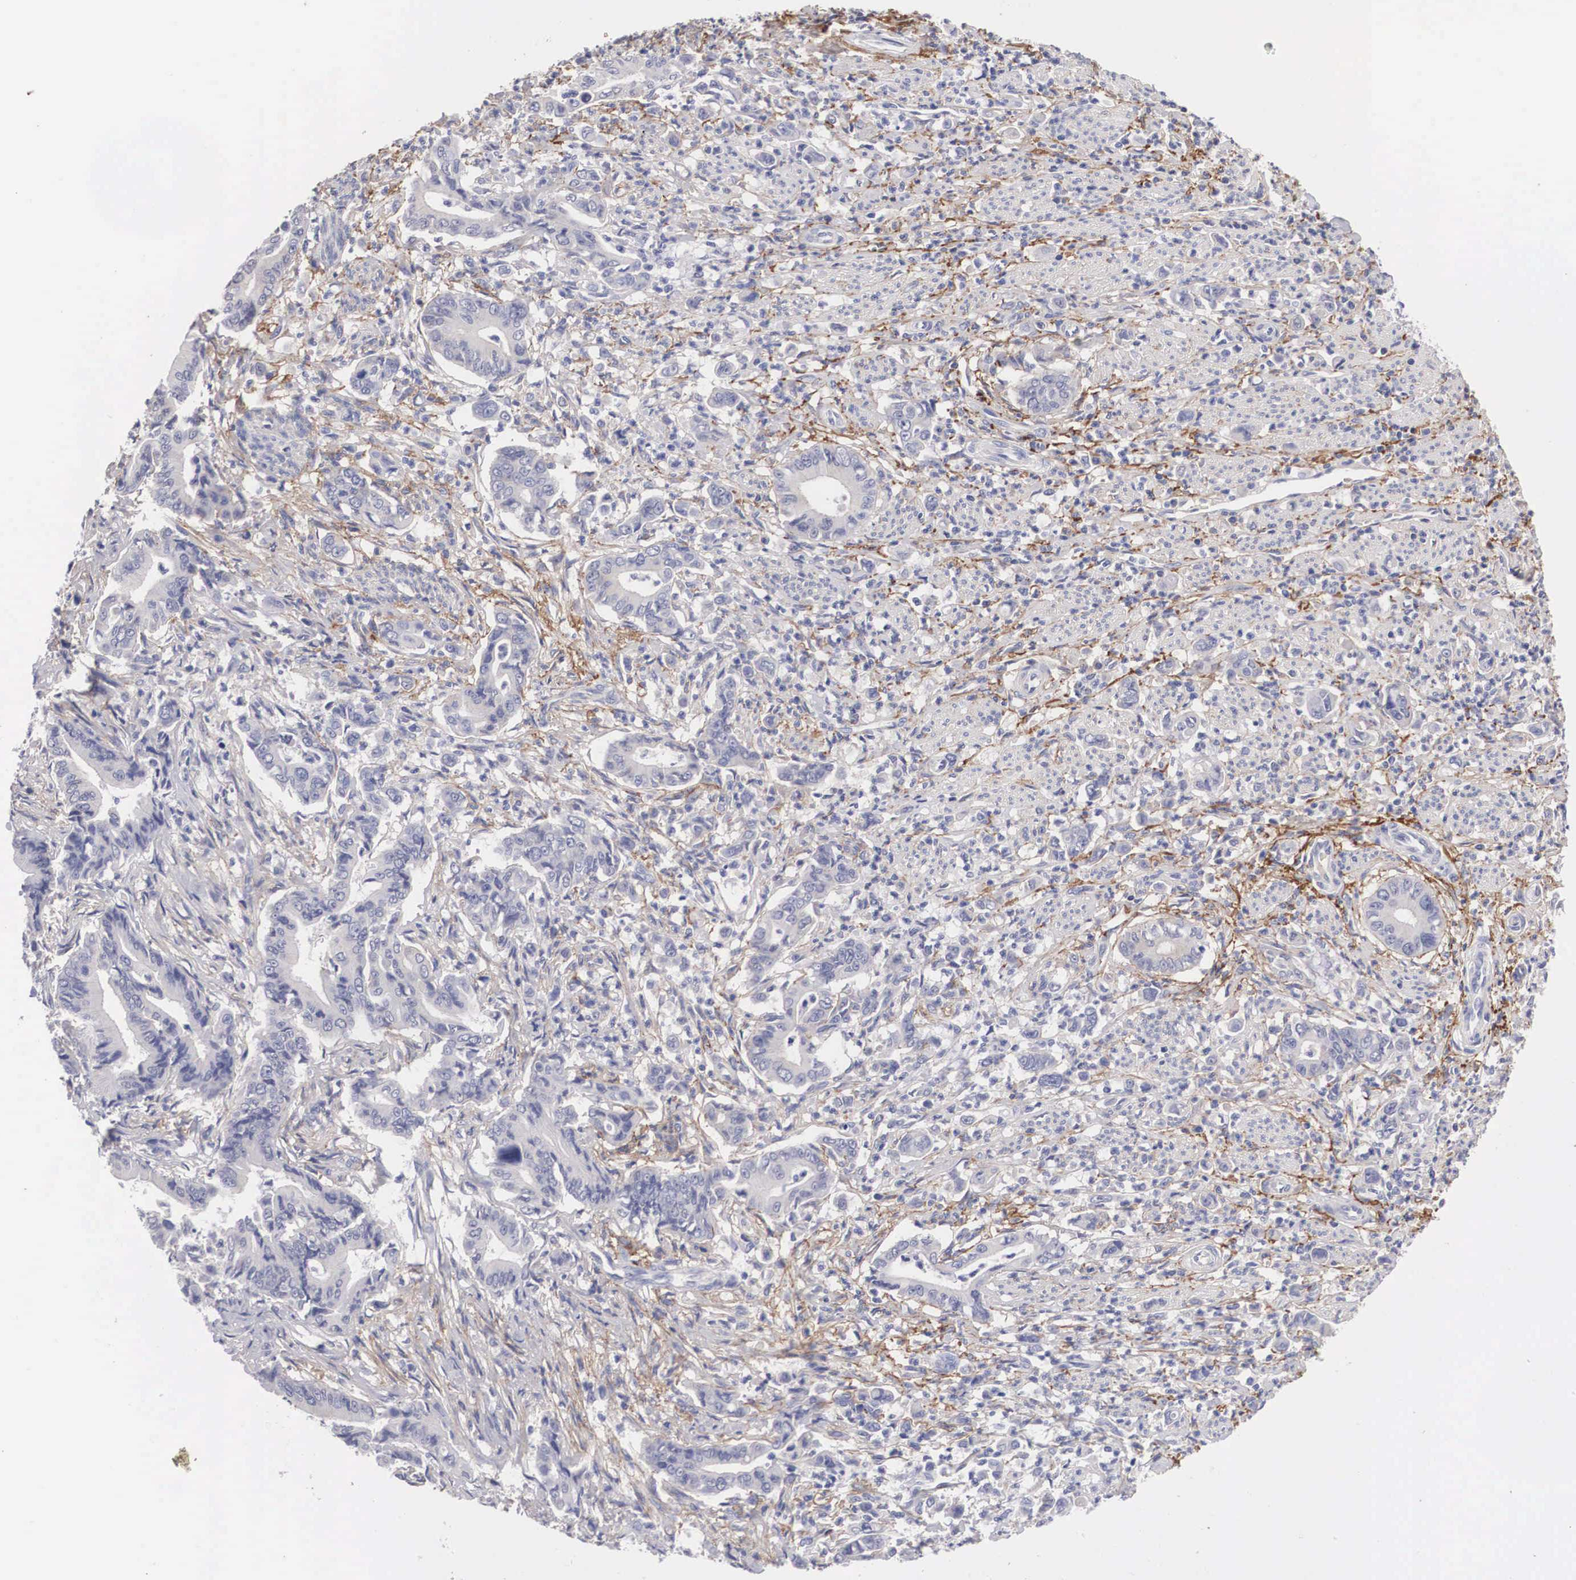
{"staining": {"intensity": "negative", "quantity": "none", "location": "none"}, "tissue": "stomach cancer", "cell_type": "Tumor cells", "image_type": "cancer", "snomed": [{"axis": "morphology", "description": "Adenocarcinoma, NOS"}, {"axis": "topography", "description": "Stomach"}], "caption": "DAB immunohistochemical staining of human stomach cancer displays no significant positivity in tumor cells.", "gene": "ABHD4", "patient": {"sex": "female", "age": 76}}